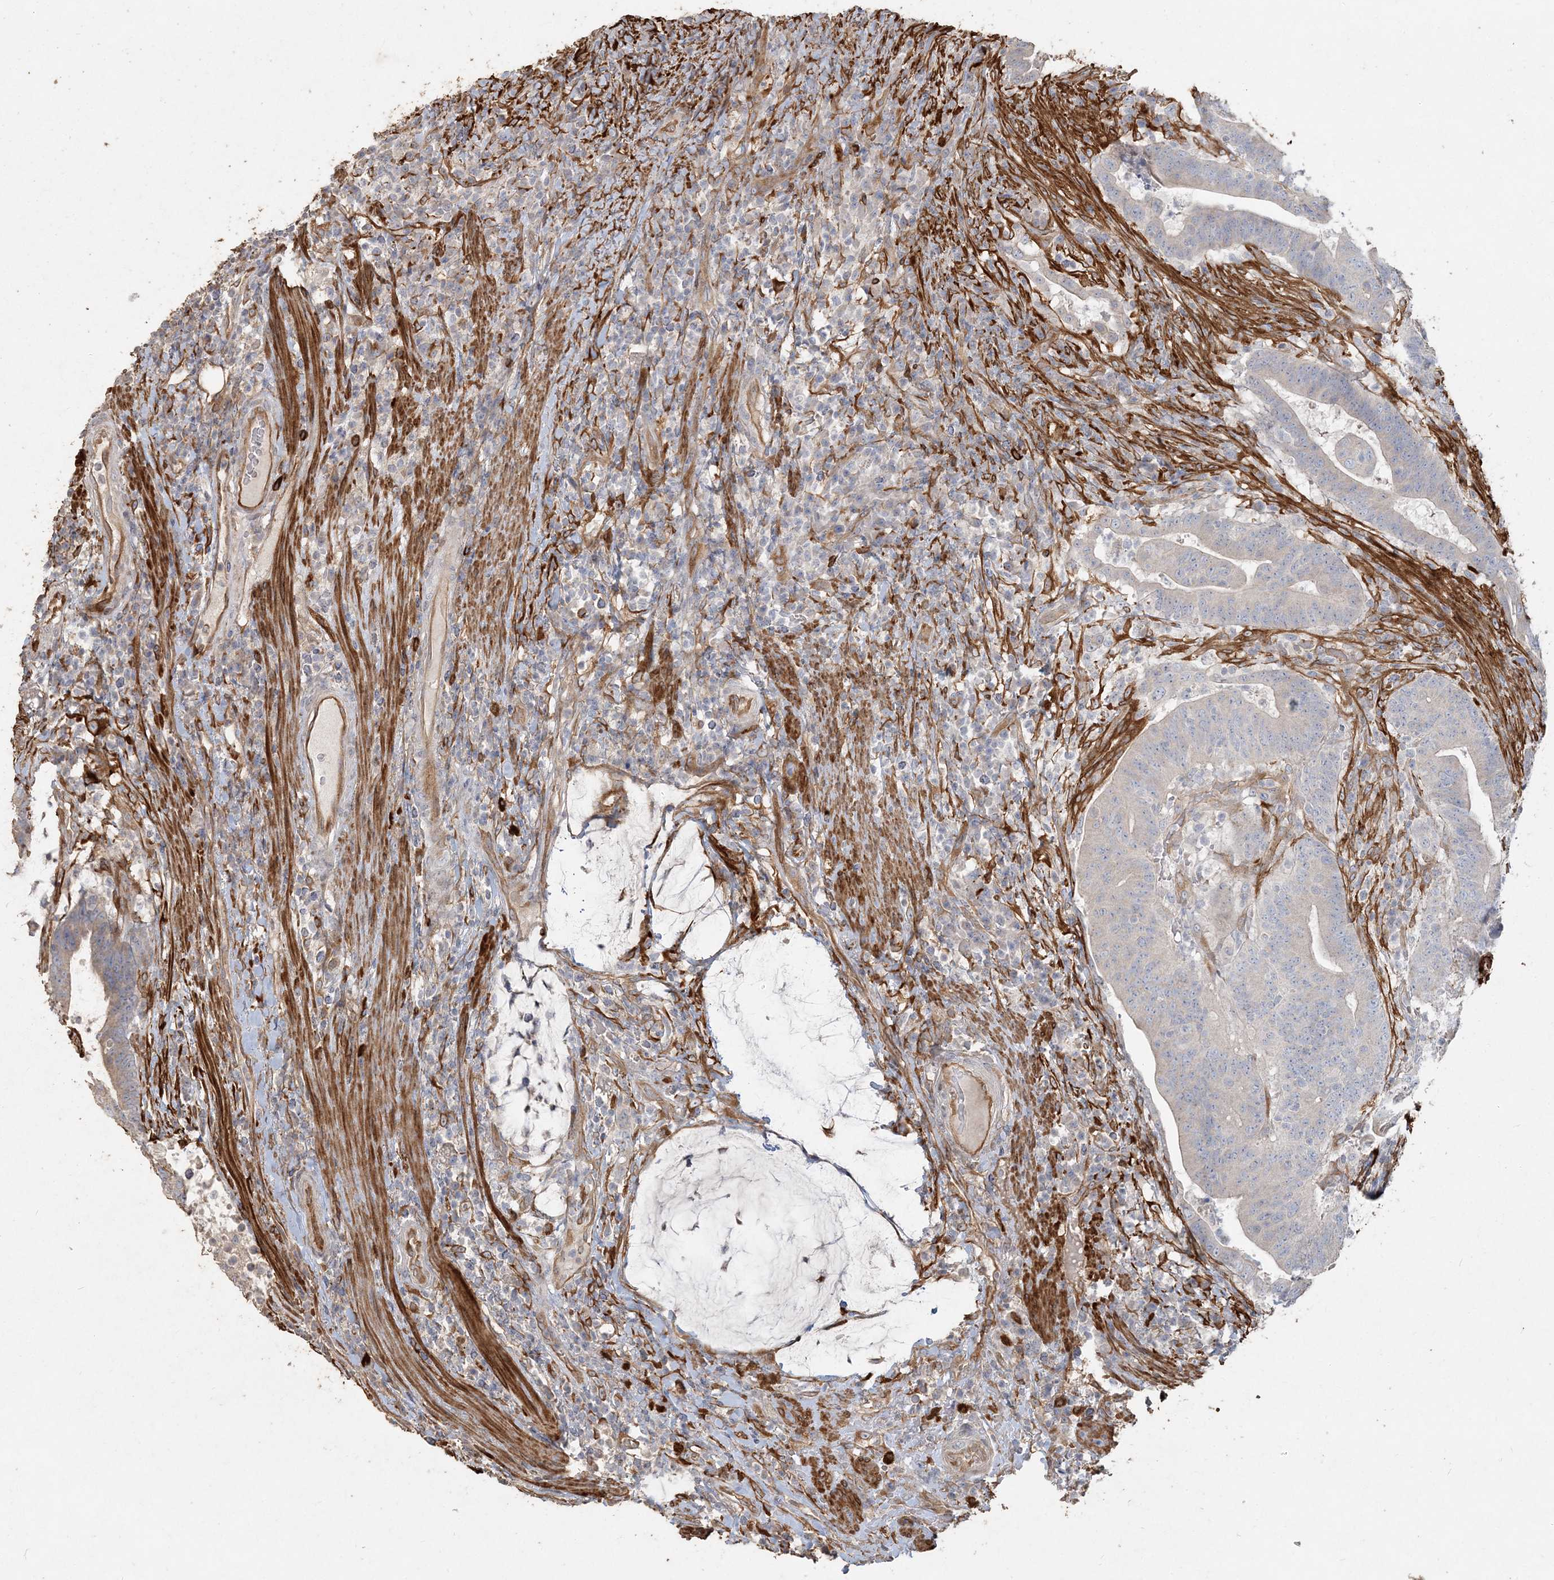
{"staining": {"intensity": "negative", "quantity": "none", "location": "none"}, "tissue": "colorectal cancer", "cell_type": "Tumor cells", "image_type": "cancer", "snomed": [{"axis": "morphology", "description": "Adenocarcinoma, NOS"}, {"axis": "topography", "description": "Colon"}], "caption": "Adenocarcinoma (colorectal) was stained to show a protein in brown. There is no significant staining in tumor cells.", "gene": "RNF145", "patient": {"sex": "female", "age": 66}}